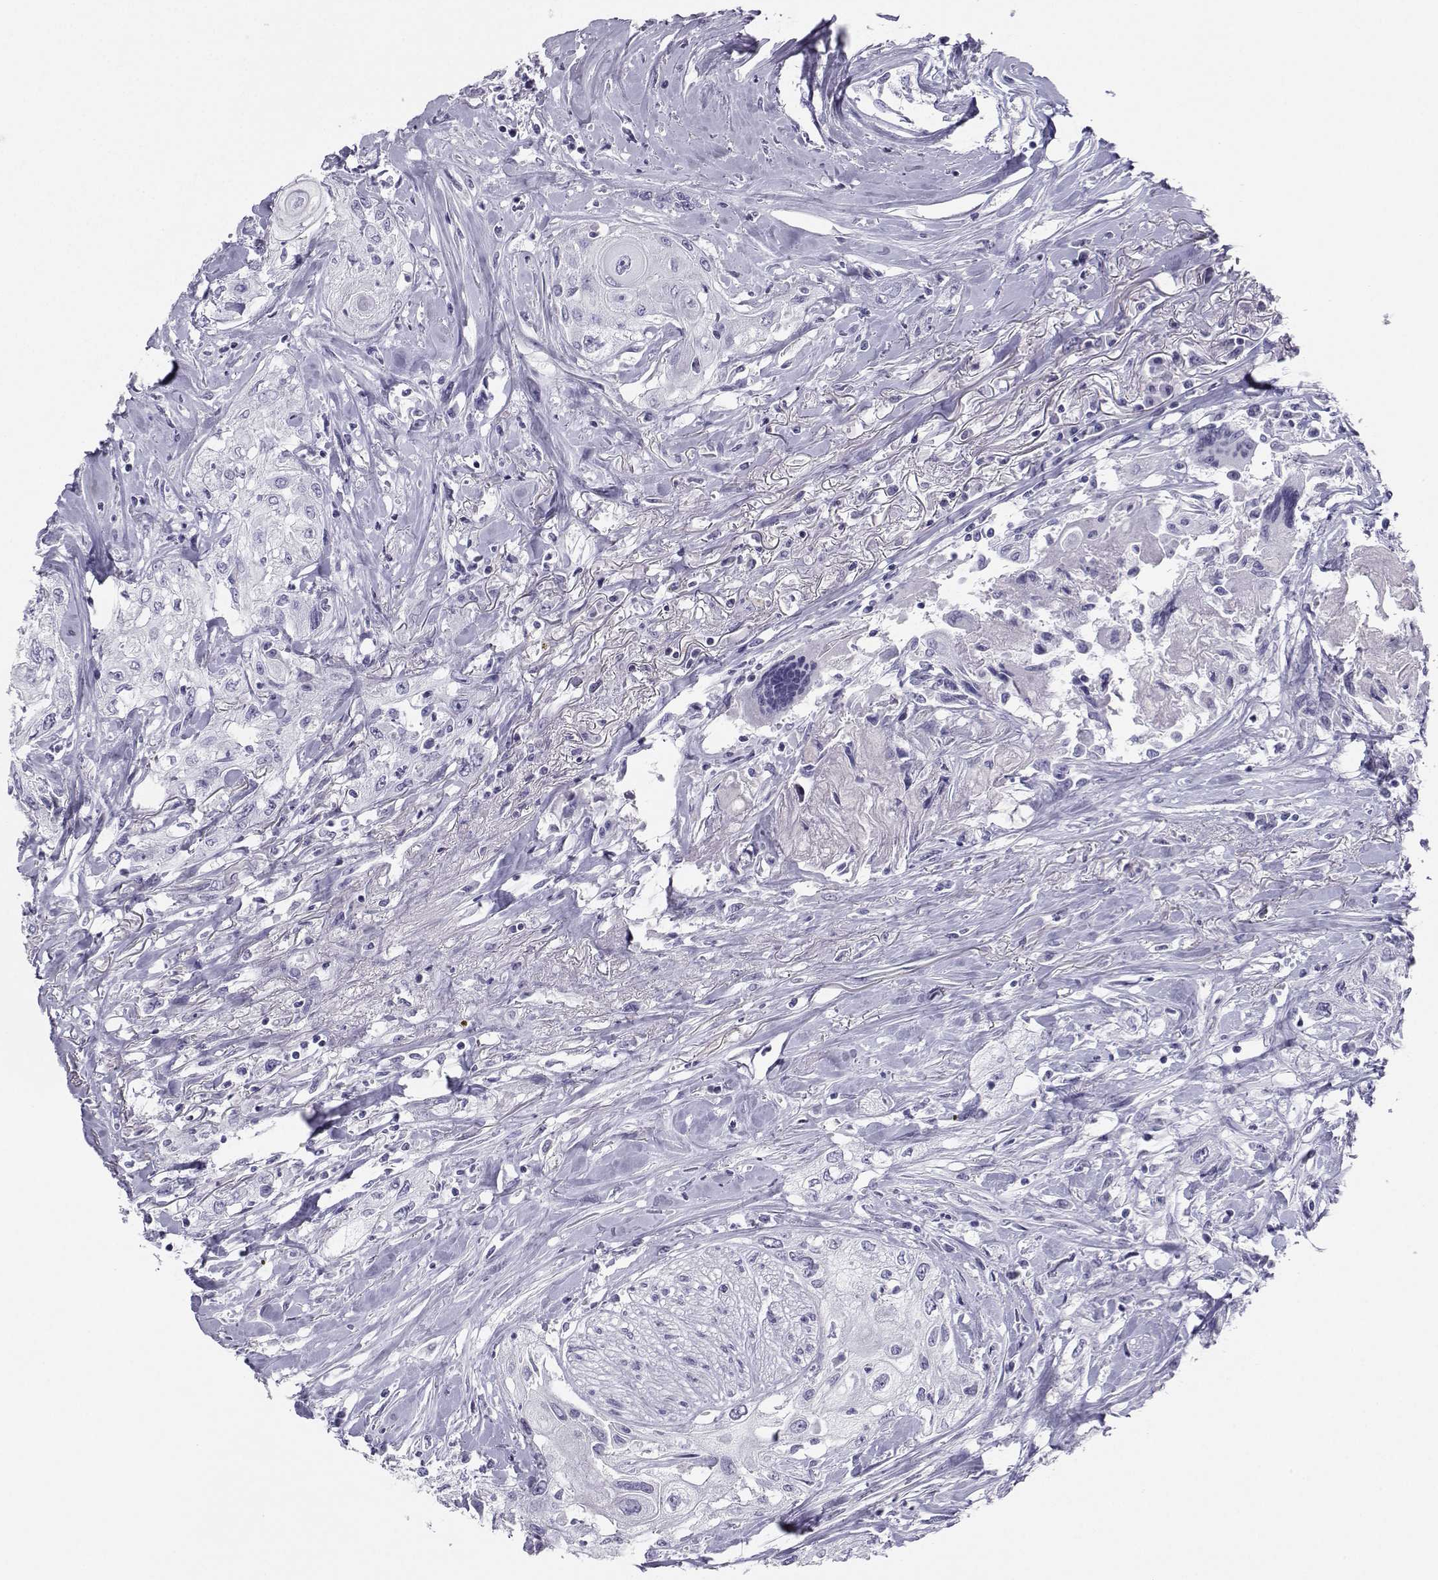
{"staining": {"intensity": "negative", "quantity": "none", "location": "none"}, "tissue": "head and neck cancer", "cell_type": "Tumor cells", "image_type": "cancer", "snomed": [{"axis": "morphology", "description": "Normal tissue, NOS"}, {"axis": "morphology", "description": "Squamous cell carcinoma, NOS"}, {"axis": "topography", "description": "Oral tissue"}, {"axis": "topography", "description": "Peripheral nerve tissue"}, {"axis": "topography", "description": "Head-Neck"}], "caption": "A photomicrograph of human head and neck cancer (squamous cell carcinoma) is negative for staining in tumor cells.", "gene": "SST", "patient": {"sex": "female", "age": 59}}